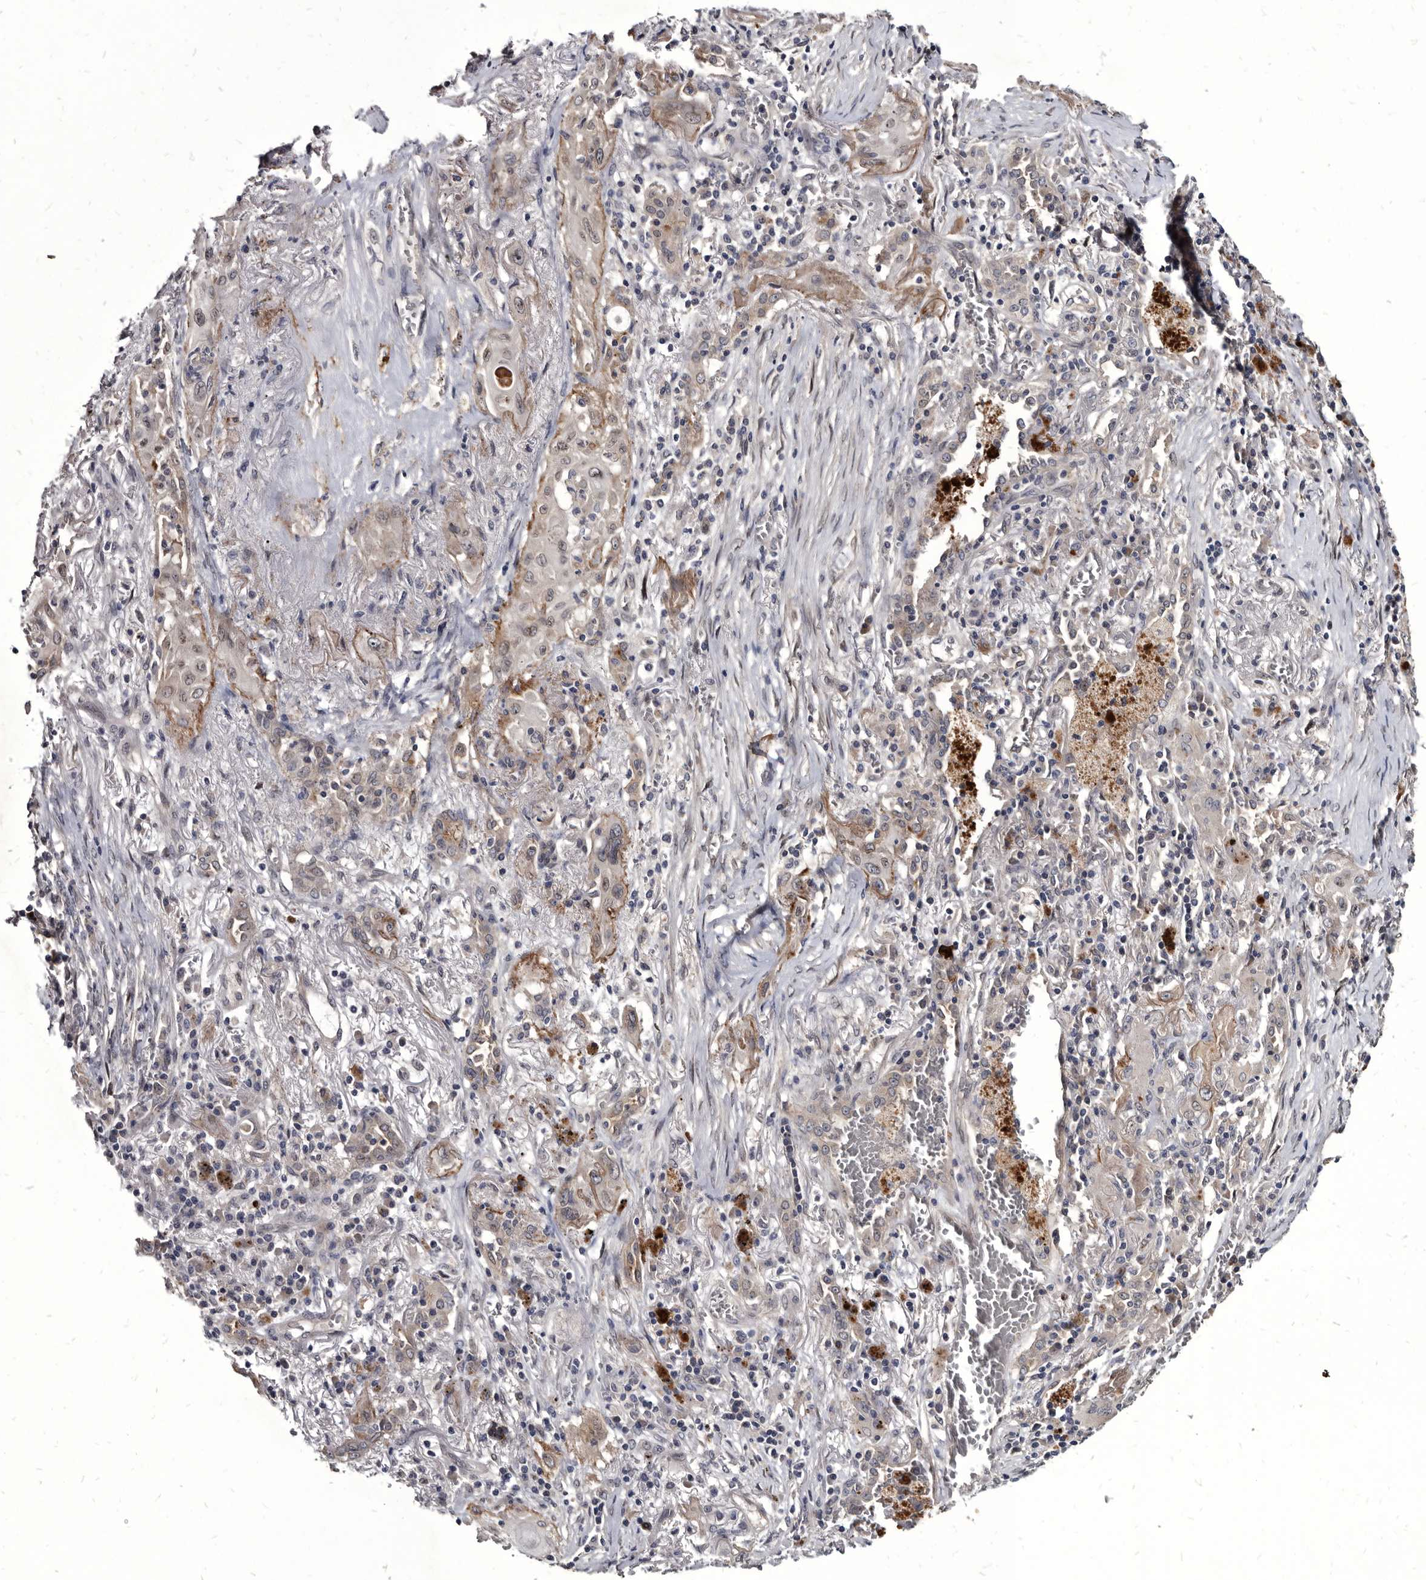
{"staining": {"intensity": "weak", "quantity": "<25%", "location": "cytoplasmic/membranous,nuclear"}, "tissue": "lung cancer", "cell_type": "Tumor cells", "image_type": "cancer", "snomed": [{"axis": "morphology", "description": "Squamous cell carcinoma, NOS"}, {"axis": "topography", "description": "Lung"}], "caption": "A photomicrograph of human squamous cell carcinoma (lung) is negative for staining in tumor cells.", "gene": "PROM1", "patient": {"sex": "female", "age": 47}}